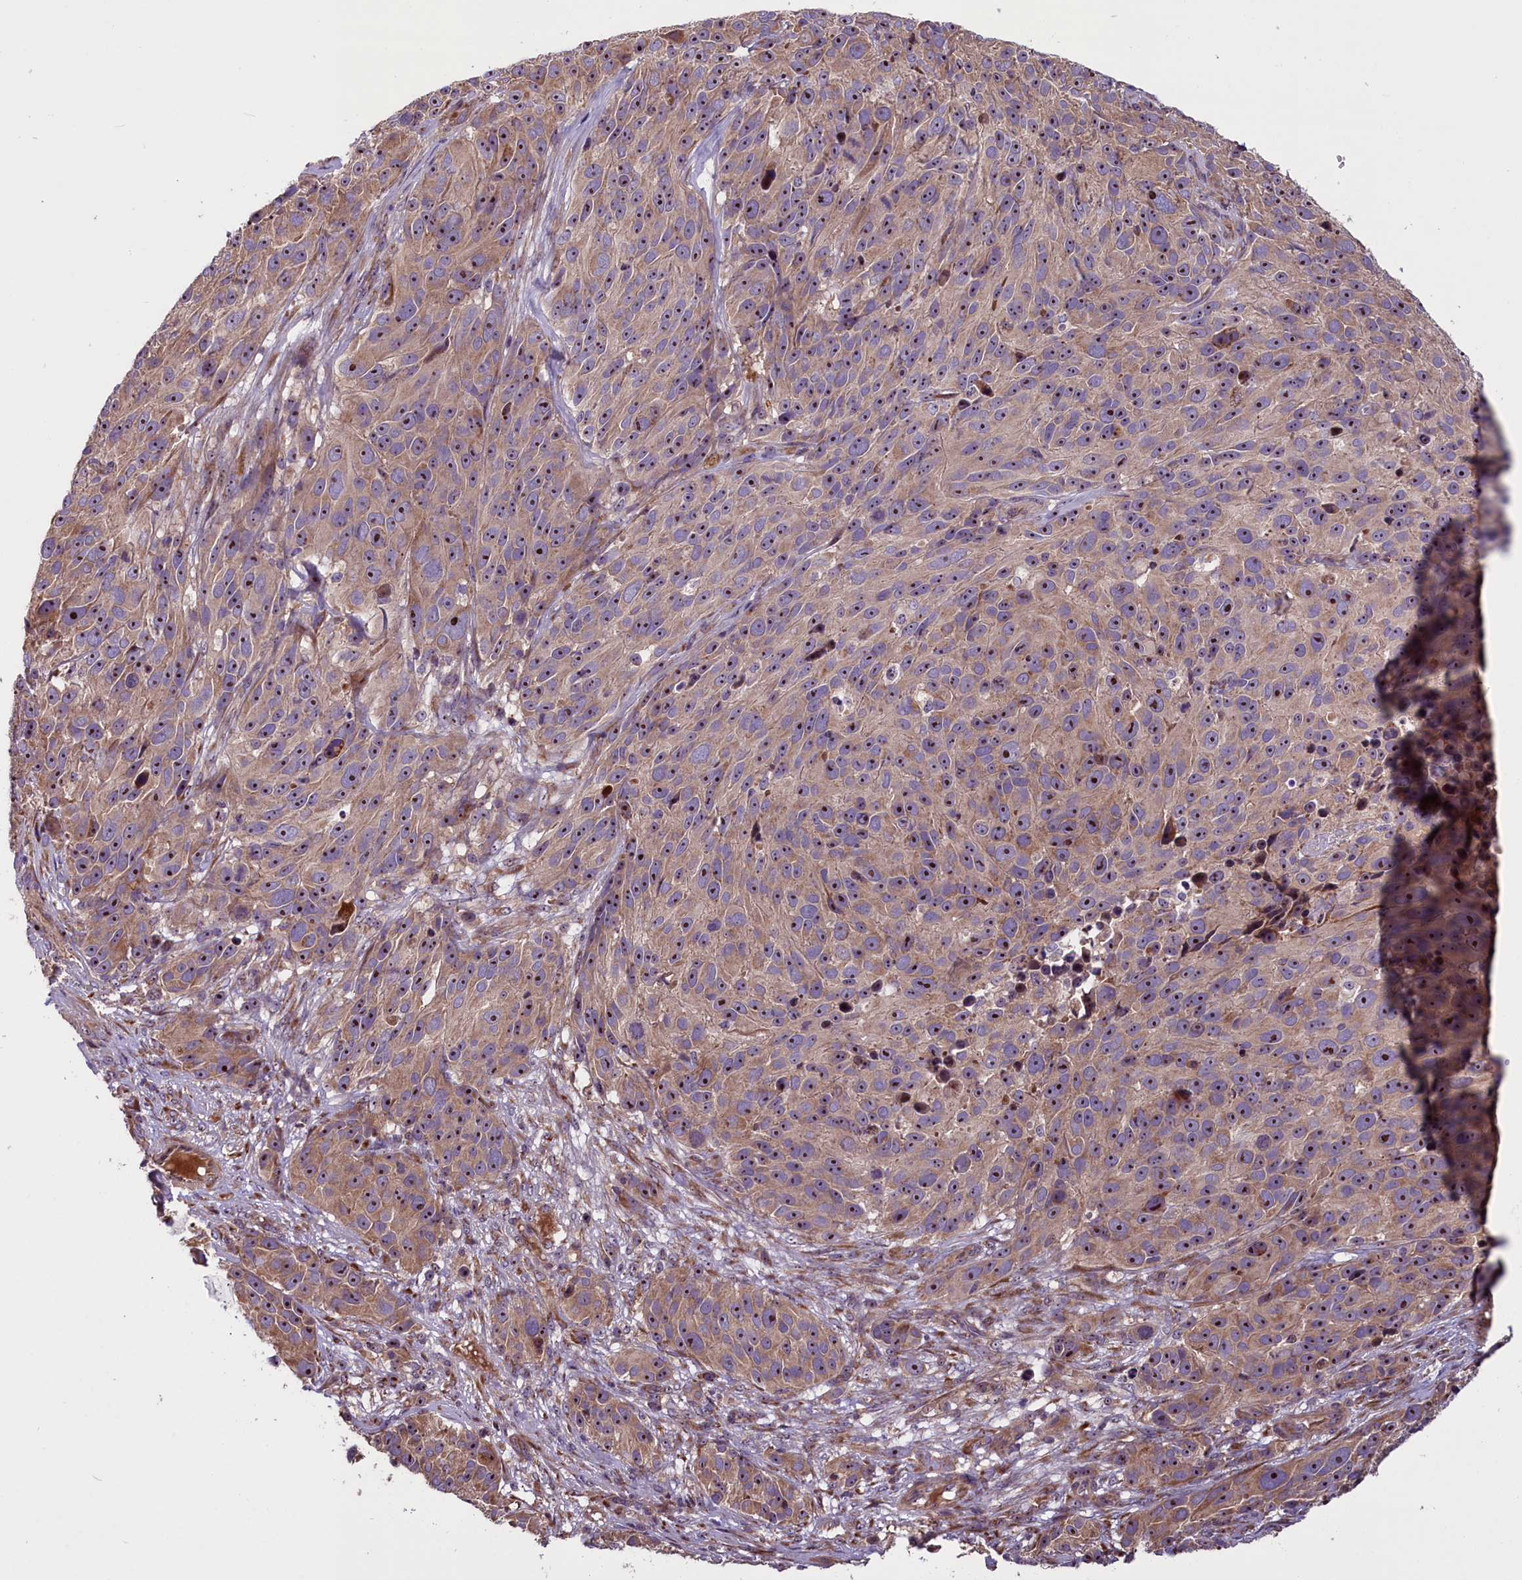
{"staining": {"intensity": "weak", "quantity": ">75%", "location": "cytoplasmic/membranous,nuclear"}, "tissue": "melanoma", "cell_type": "Tumor cells", "image_type": "cancer", "snomed": [{"axis": "morphology", "description": "Malignant melanoma, NOS"}, {"axis": "topography", "description": "Skin"}], "caption": "Immunohistochemical staining of human melanoma exhibits low levels of weak cytoplasmic/membranous and nuclear staining in approximately >75% of tumor cells. (brown staining indicates protein expression, while blue staining denotes nuclei).", "gene": "FRY", "patient": {"sex": "male", "age": 84}}